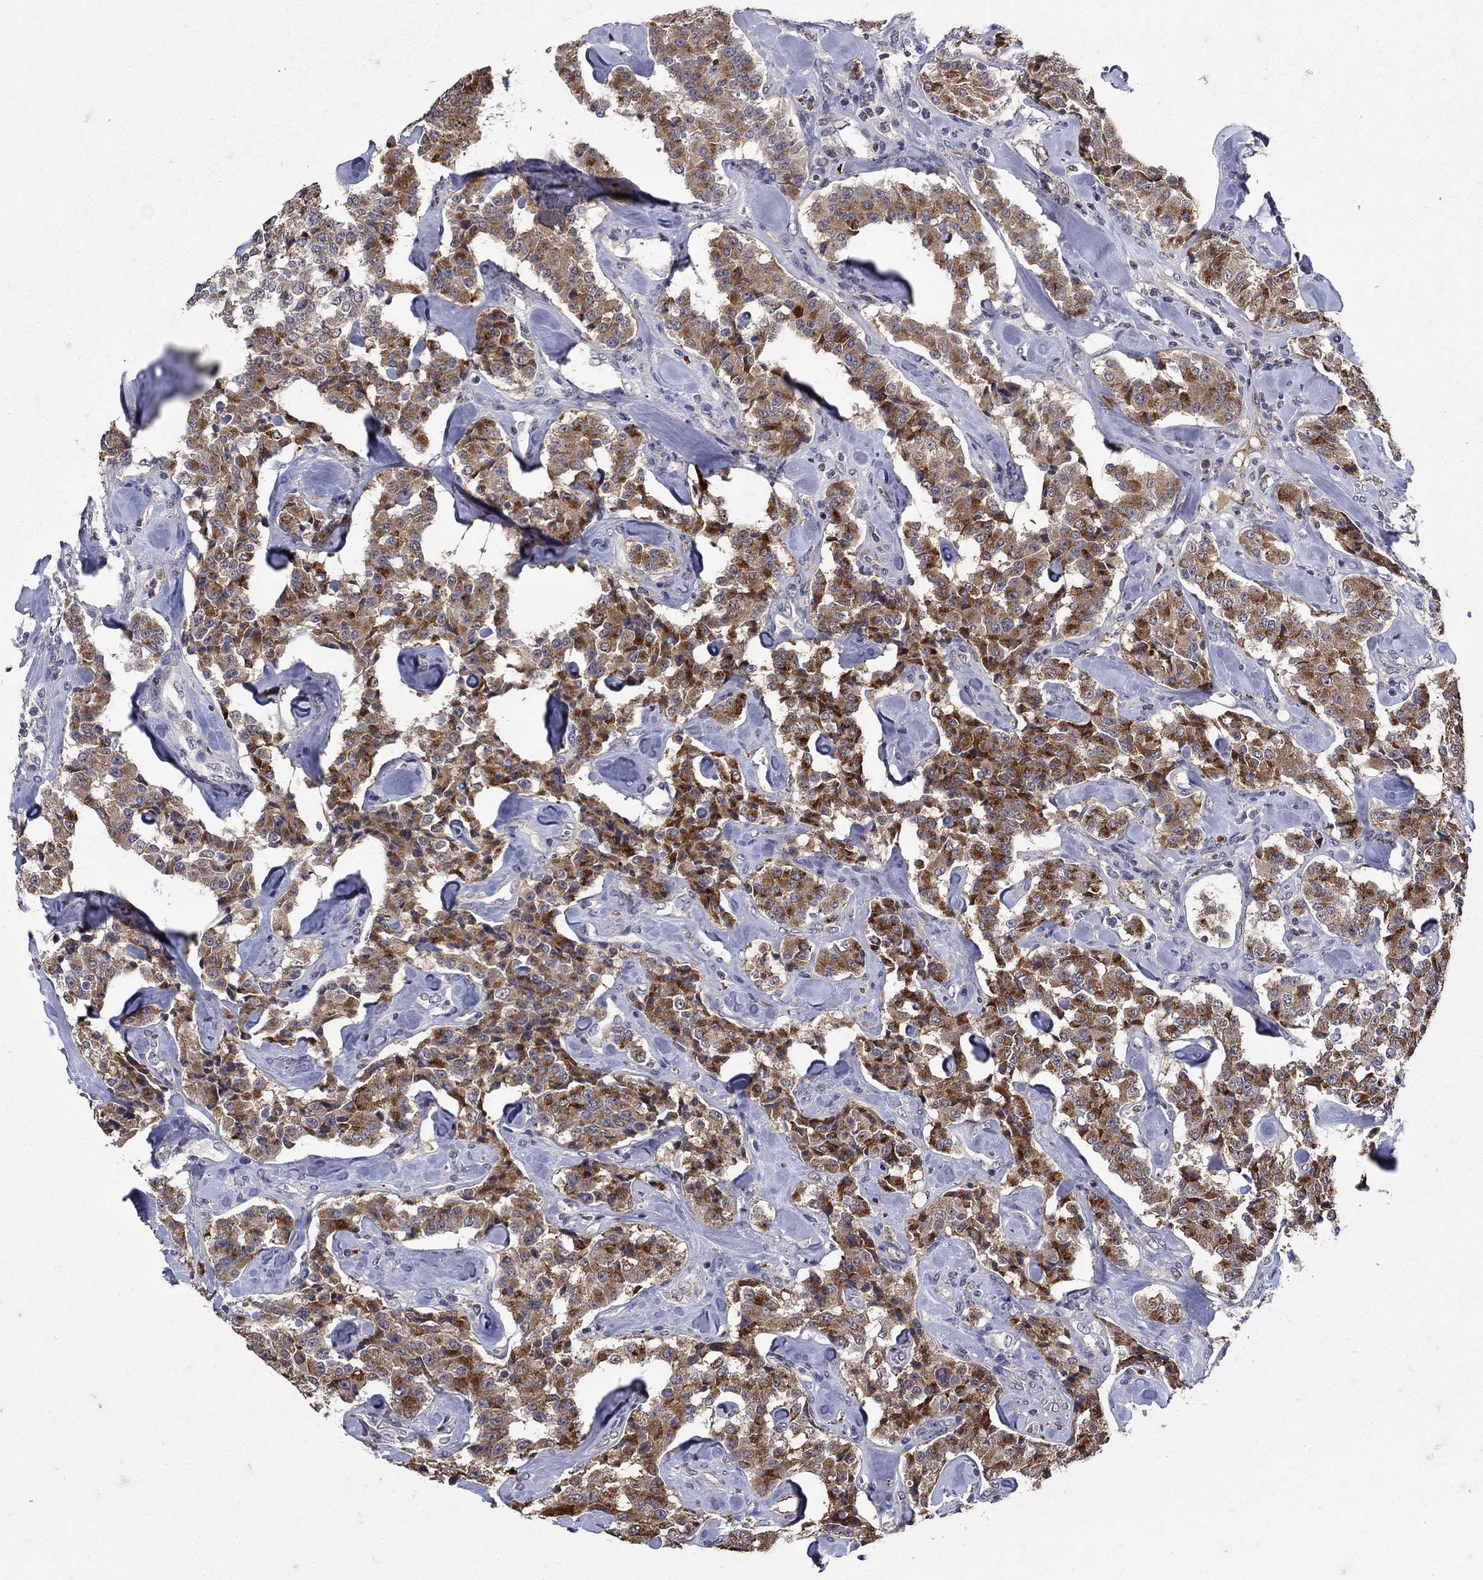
{"staining": {"intensity": "moderate", "quantity": ">75%", "location": "cytoplasmic/membranous"}, "tissue": "carcinoid", "cell_type": "Tumor cells", "image_type": "cancer", "snomed": [{"axis": "morphology", "description": "Carcinoid, malignant, NOS"}, {"axis": "topography", "description": "Pancreas"}], "caption": "High-power microscopy captured an immunohistochemistry micrograph of carcinoid (malignant), revealing moderate cytoplasmic/membranous expression in about >75% of tumor cells. The staining was performed using DAB (3,3'-diaminobenzidine), with brown indicating positive protein expression. Nuclei are stained blue with hematoxylin.", "gene": "NPC2", "patient": {"sex": "male", "age": 41}}